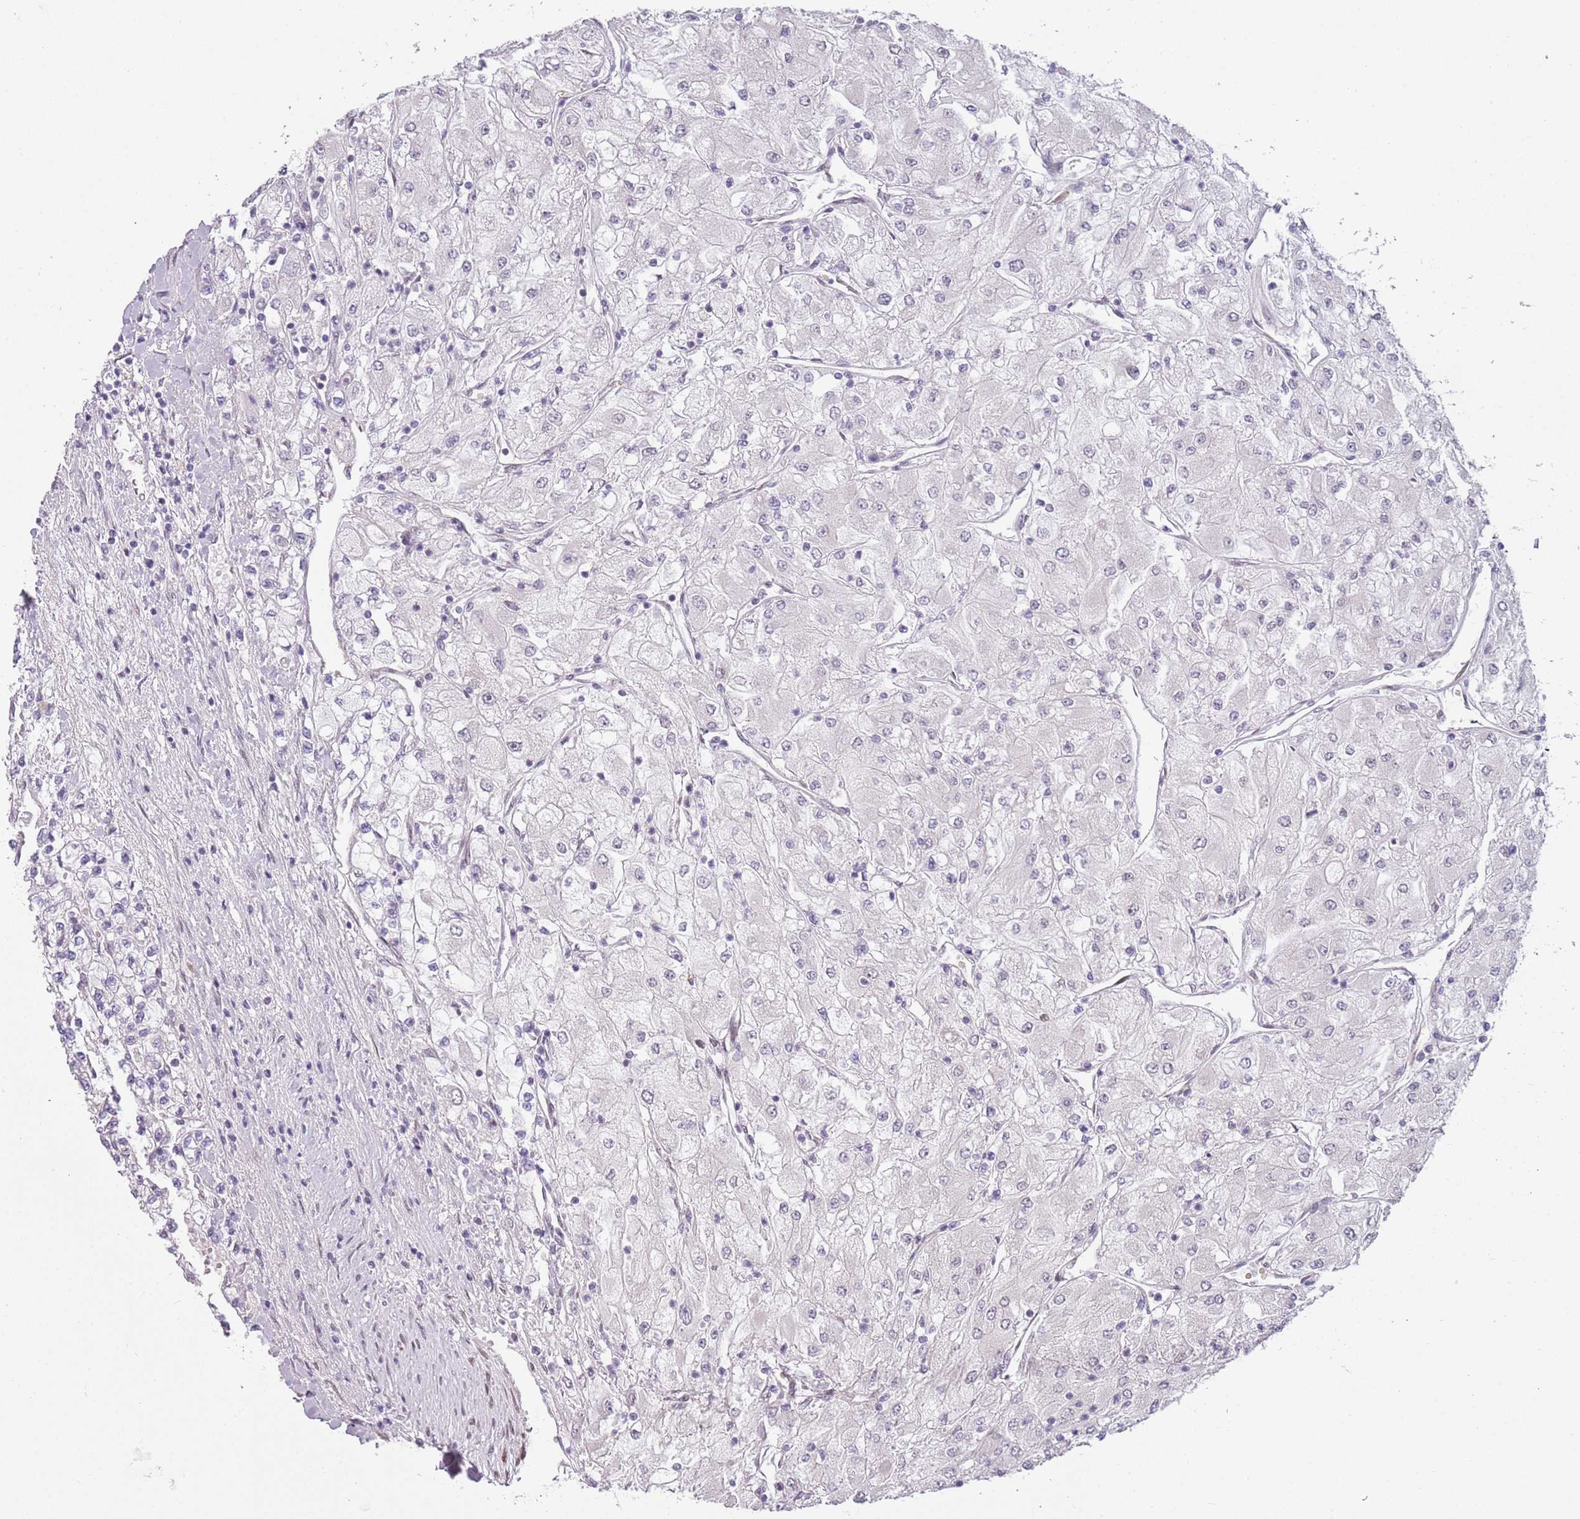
{"staining": {"intensity": "negative", "quantity": "none", "location": "none"}, "tissue": "renal cancer", "cell_type": "Tumor cells", "image_type": "cancer", "snomed": [{"axis": "morphology", "description": "Adenocarcinoma, NOS"}, {"axis": "topography", "description": "Kidney"}], "caption": "A micrograph of human adenocarcinoma (renal) is negative for staining in tumor cells.", "gene": "DEFB116", "patient": {"sex": "male", "age": 80}}